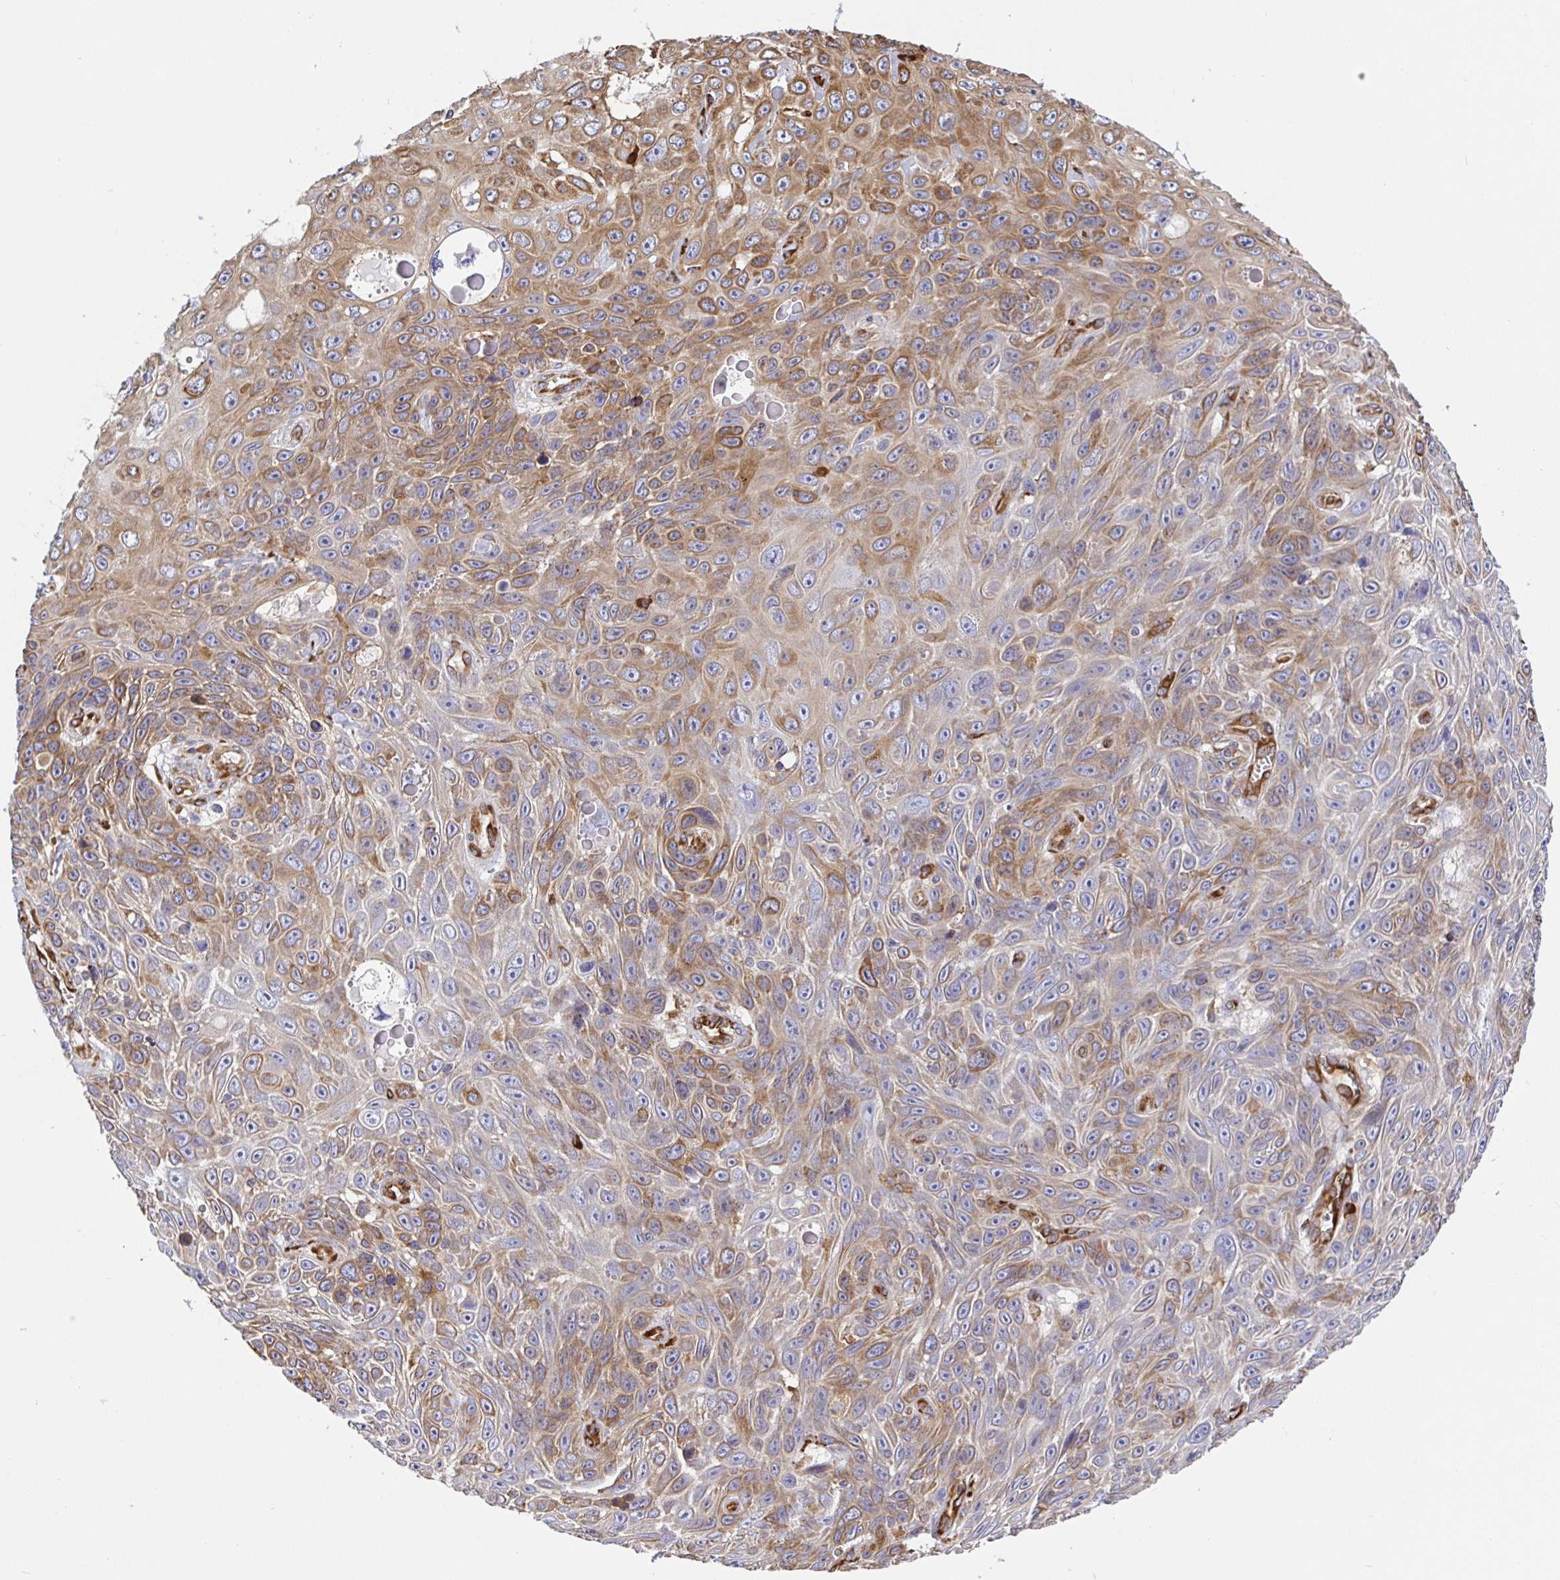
{"staining": {"intensity": "moderate", "quantity": ">75%", "location": "cytoplasmic/membranous"}, "tissue": "skin cancer", "cell_type": "Tumor cells", "image_type": "cancer", "snomed": [{"axis": "morphology", "description": "Squamous cell carcinoma, NOS"}, {"axis": "topography", "description": "Skin"}], "caption": "A photomicrograph of skin cancer (squamous cell carcinoma) stained for a protein displays moderate cytoplasmic/membranous brown staining in tumor cells. Using DAB (3,3'-diaminobenzidine) (brown) and hematoxylin (blue) stains, captured at high magnification using brightfield microscopy.", "gene": "MAOA", "patient": {"sex": "male", "age": 82}}